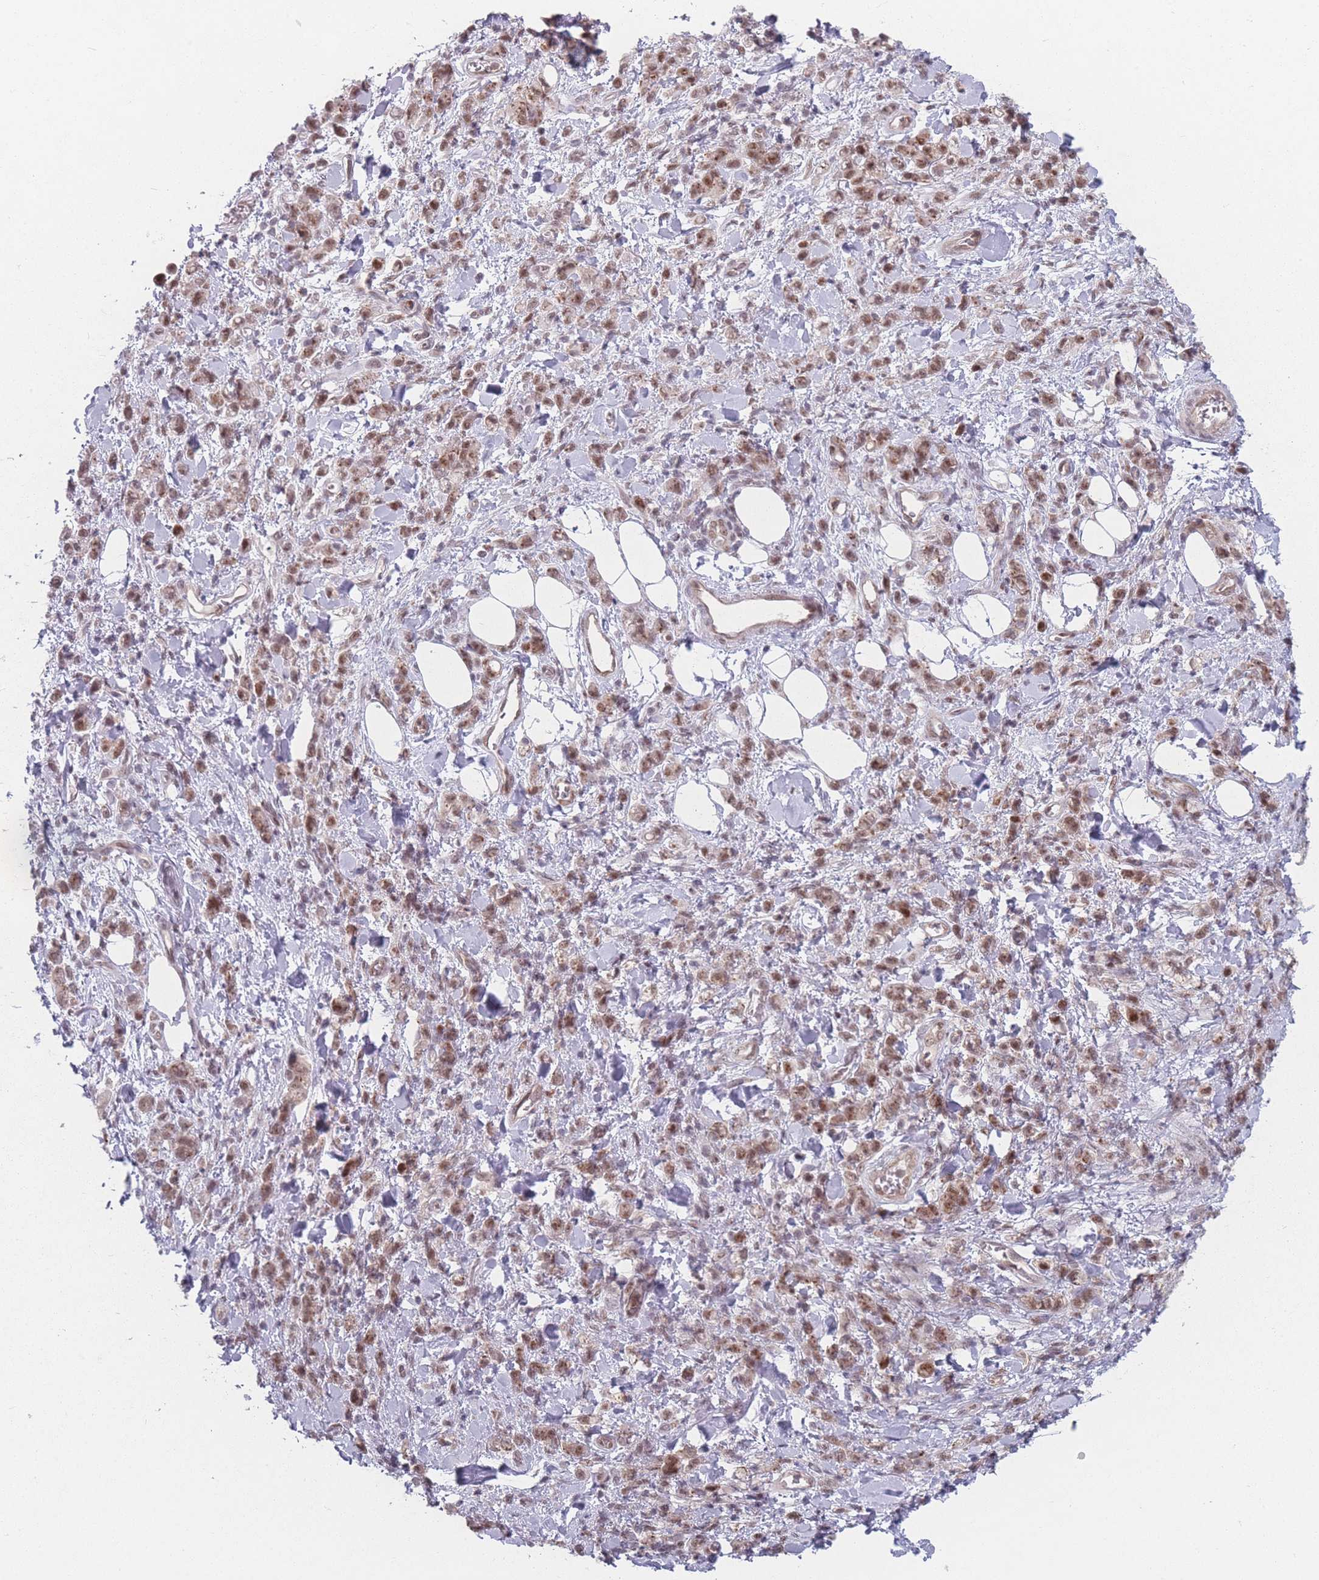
{"staining": {"intensity": "moderate", "quantity": ">75%", "location": "nuclear"}, "tissue": "stomach cancer", "cell_type": "Tumor cells", "image_type": "cancer", "snomed": [{"axis": "morphology", "description": "Adenocarcinoma, NOS"}, {"axis": "topography", "description": "Stomach"}], "caption": "DAB immunohistochemical staining of stomach cancer (adenocarcinoma) demonstrates moderate nuclear protein positivity in about >75% of tumor cells. (DAB (3,3'-diaminobenzidine) IHC, brown staining for protein, blue staining for nuclei).", "gene": "ZC3H14", "patient": {"sex": "male", "age": 77}}